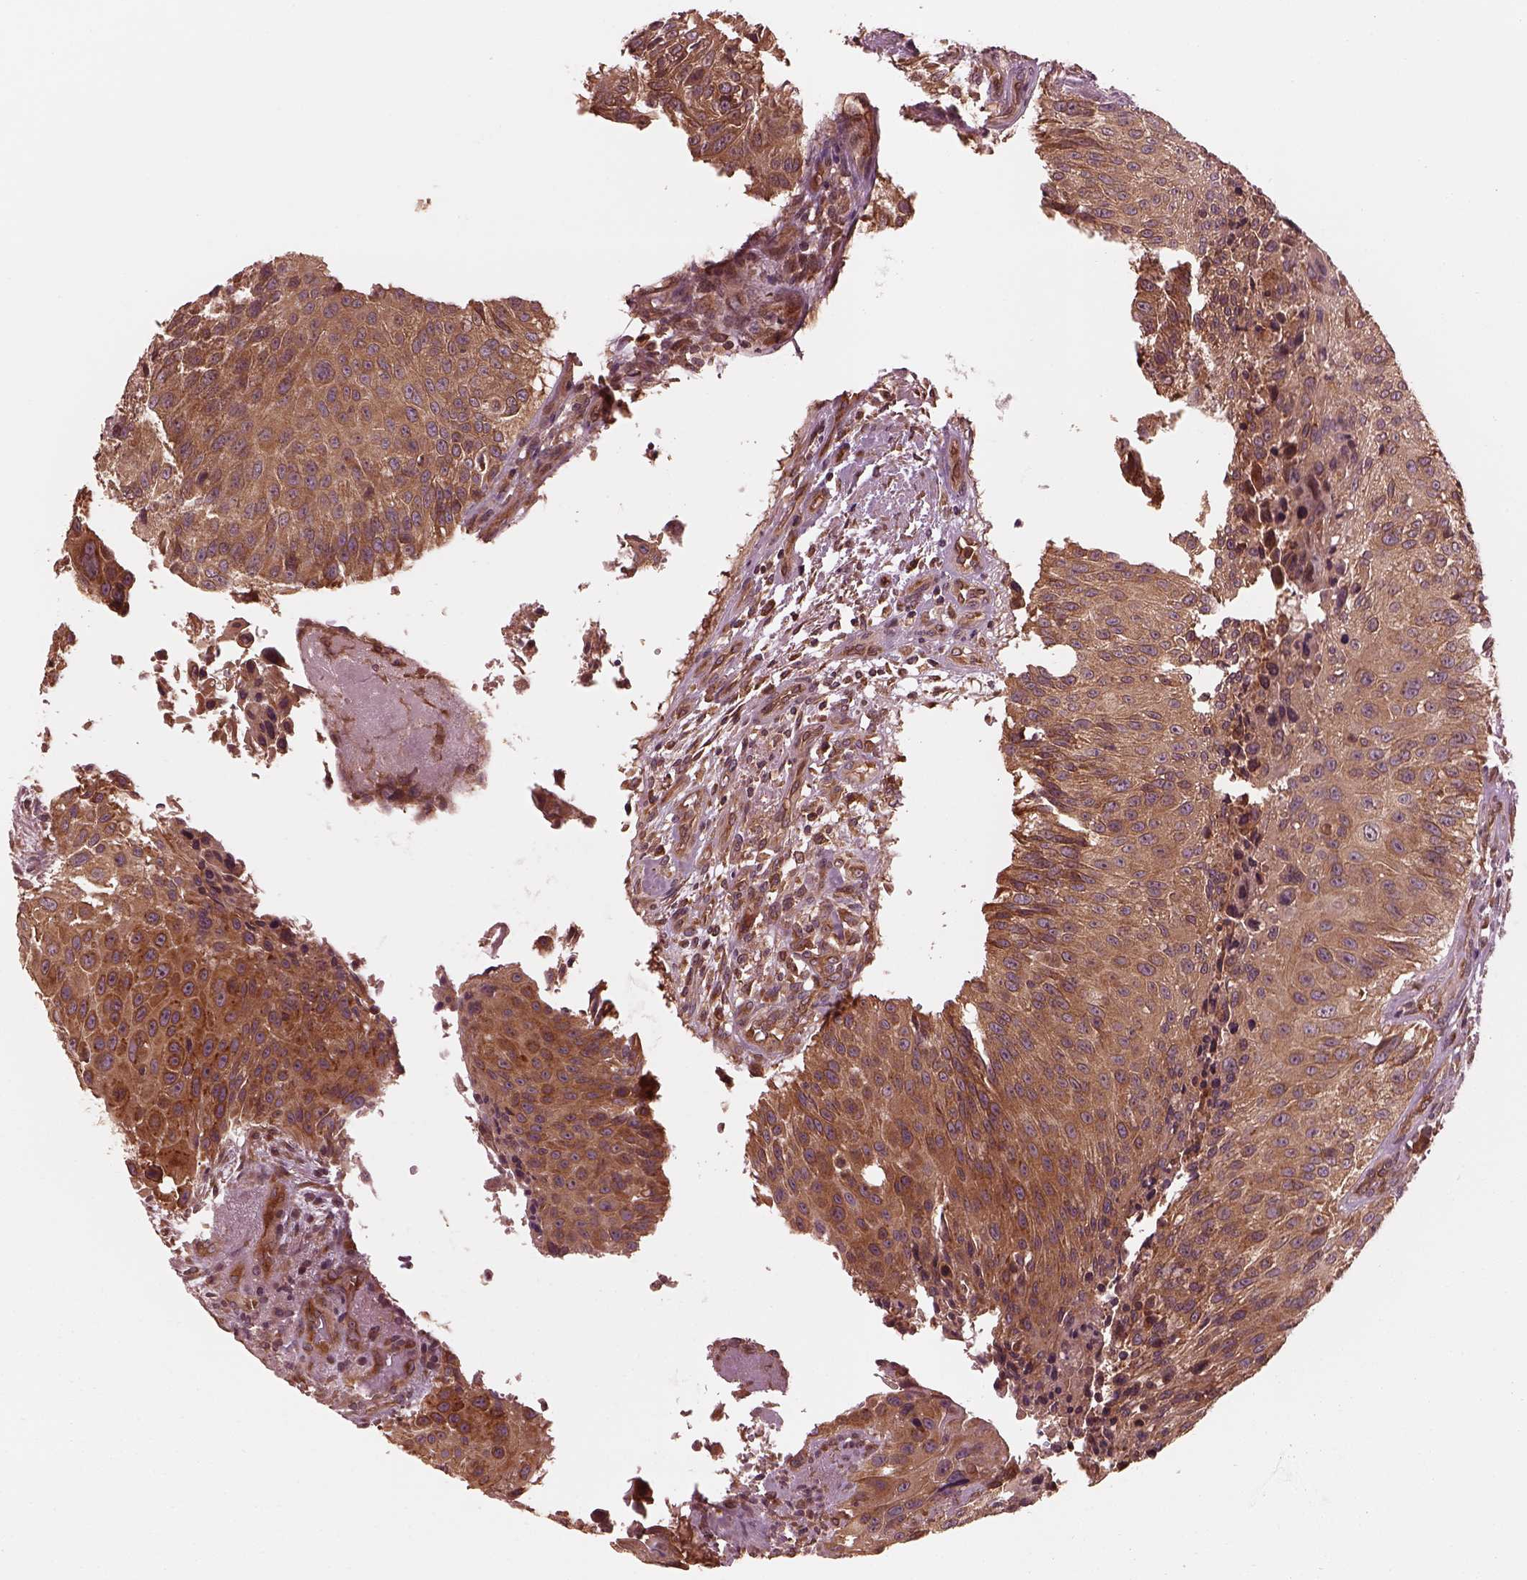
{"staining": {"intensity": "moderate", "quantity": ">75%", "location": "cytoplasmic/membranous"}, "tissue": "urothelial cancer", "cell_type": "Tumor cells", "image_type": "cancer", "snomed": [{"axis": "morphology", "description": "Urothelial carcinoma, NOS"}, {"axis": "topography", "description": "Urinary bladder"}], "caption": "Urothelial cancer stained for a protein reveals moderate cytoplasmic/membranous positivity in tumor cells. (DAB = brown stain, brightfield microscopy at high magnification).", "gene": "PIK3R2", "patient": {"sex": "male", "age": 55}}